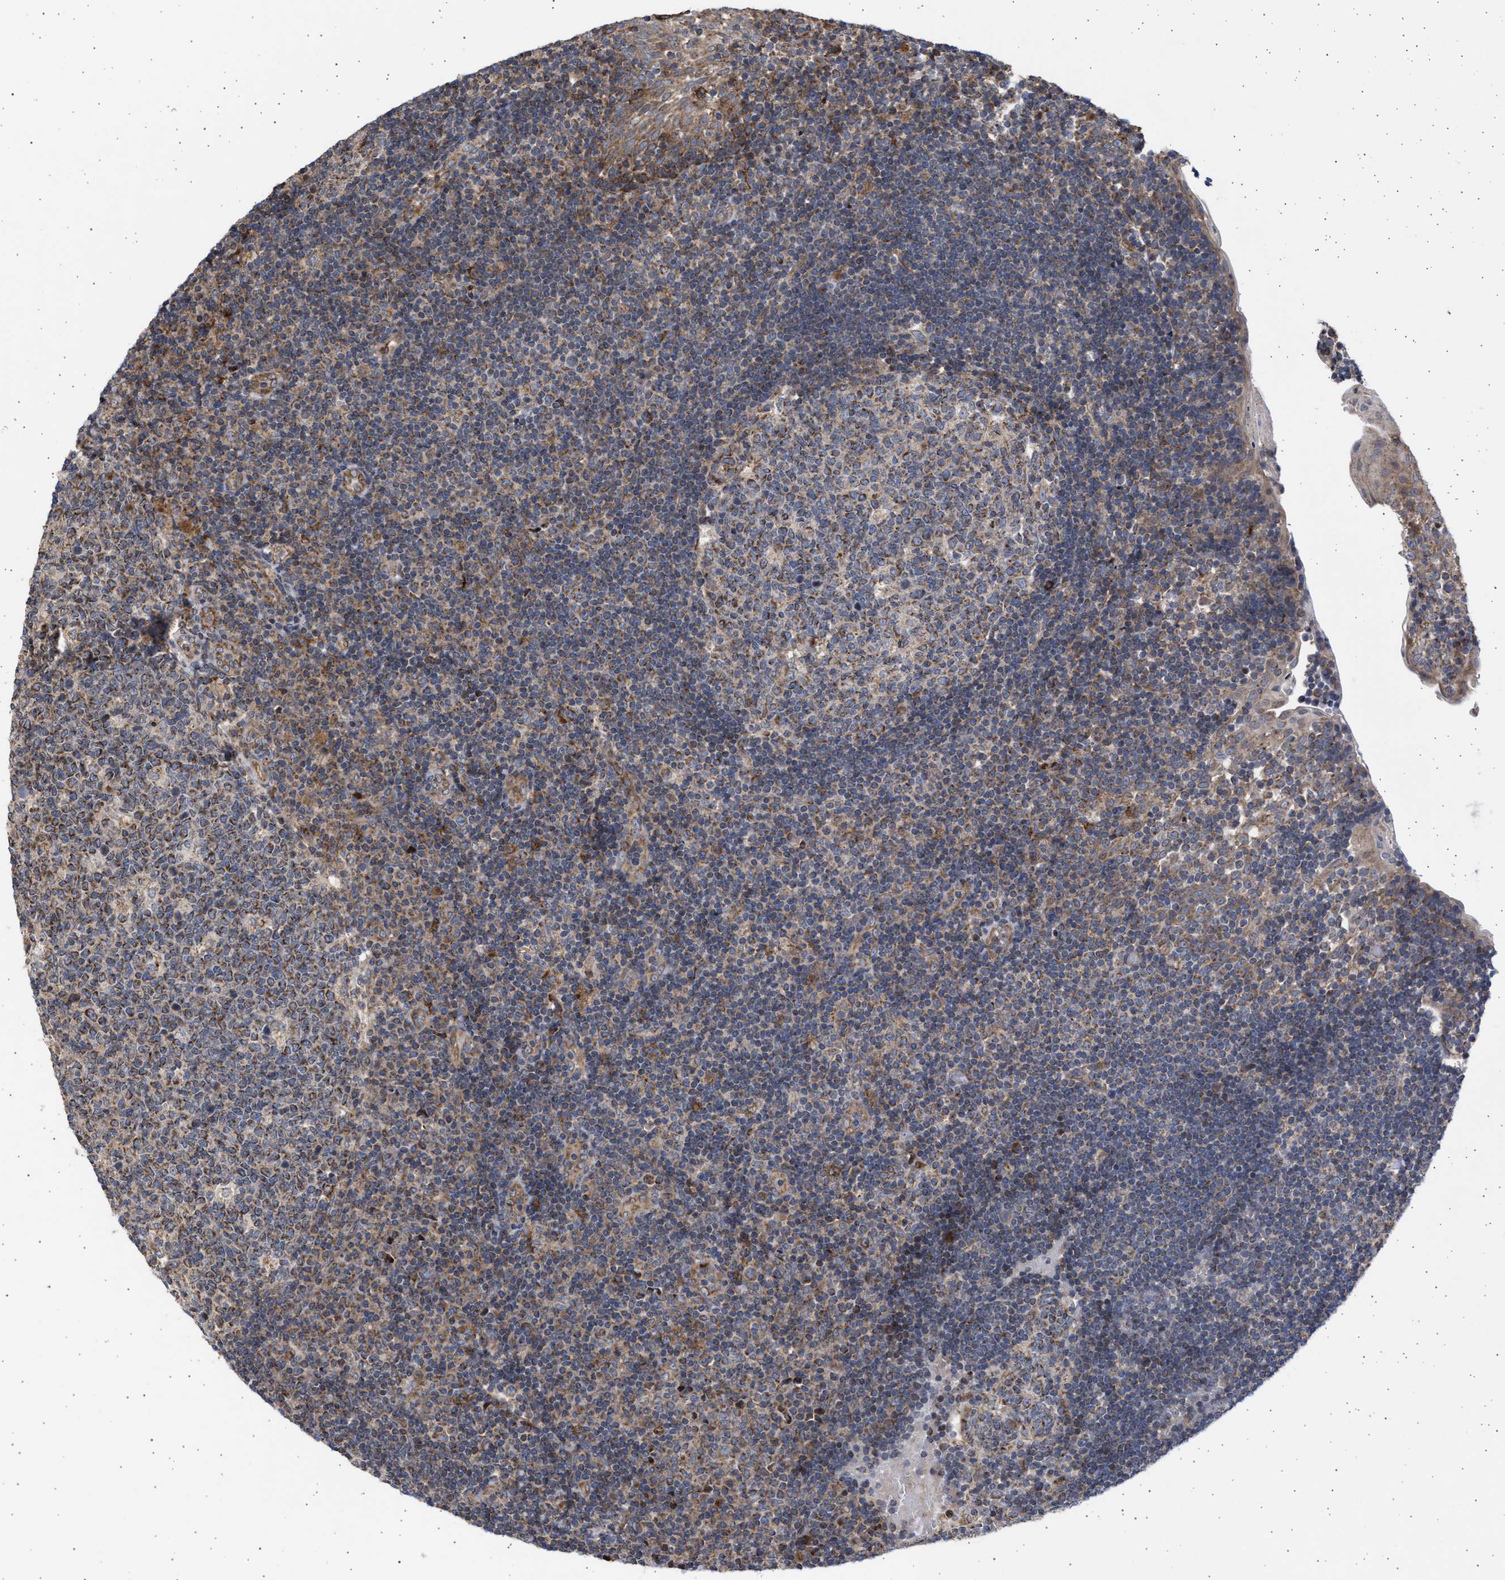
{"staining": {"intensity": "strong", "quantity": "<25%", "location": "cytoplasmic/membranous"}, "tissue": "tonsil", "cell_type": "Germinal center cells", "image_type": "normal", "snomed": [{"axis": "morphology", "description": "Normal tissue, NOS"}, {"axis": "topography", "description": "Tonsil"}], "caption": "A brown stain labels strong cytoplasmic/membranous staining of a protein in germinal center cells of benign human tonsil. (IHC, brightfield microscopy, high magnification).", "gene": "TTC19", "patient": {"sex": "female", "age": 40}}